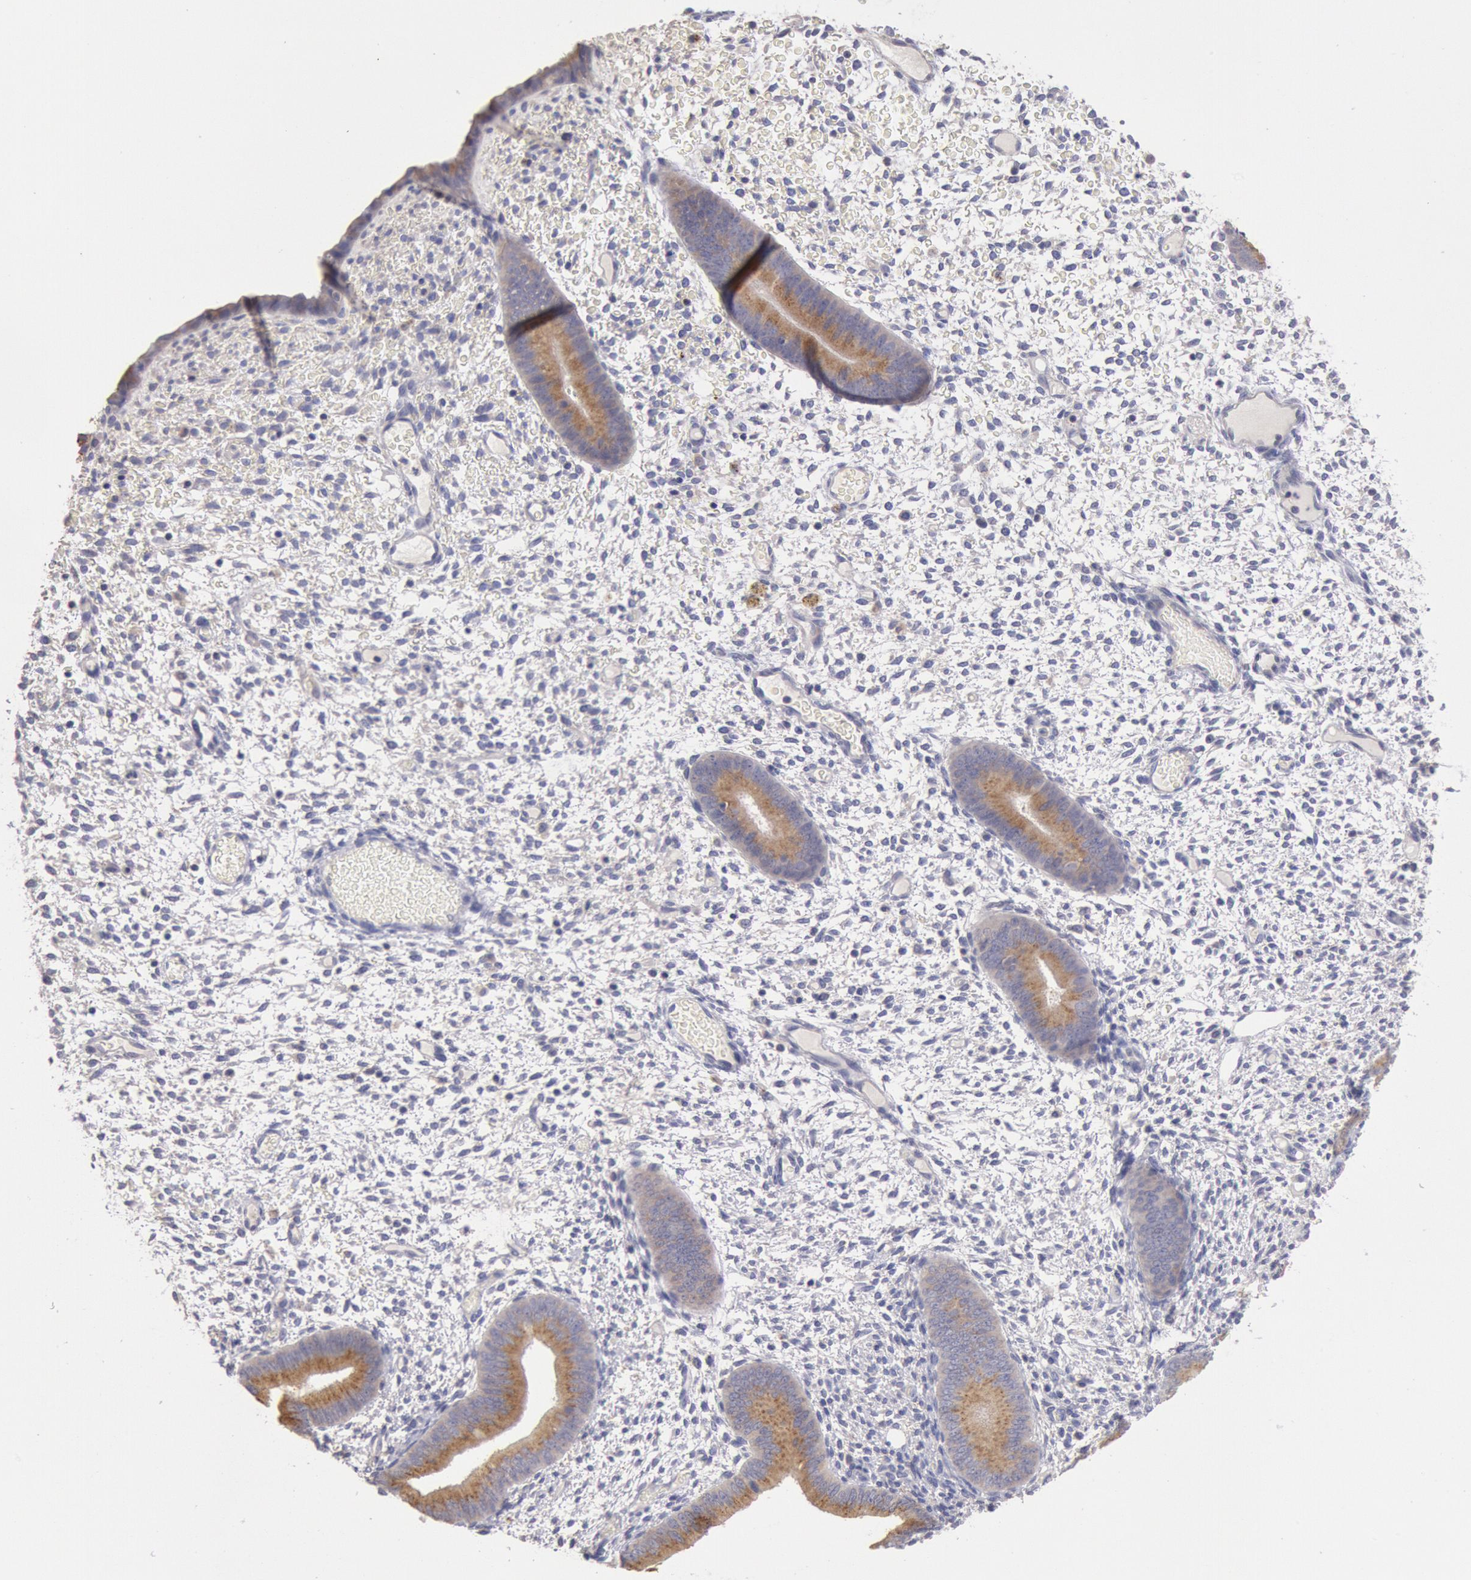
{"staining": {"intensity": "negative", "quantity": "none", "location": "none"}, "tissue": "endometrium", "cell_type": "Cells in endometrial stroma", "image_type": "normal", "snomed": [{"axis": "morphology", "description": "Normal tissue, NOS"}, {"axis": "topography", "description": "Endometrium"}], "caption": "This is a micrograph of immunohistochemistry (IHC) staining of normal endometrium, which shows no staining in cells in endometrial stroma.", "gene": "GAL3ST1", "patient": {"sex": "female", "age": 42}}